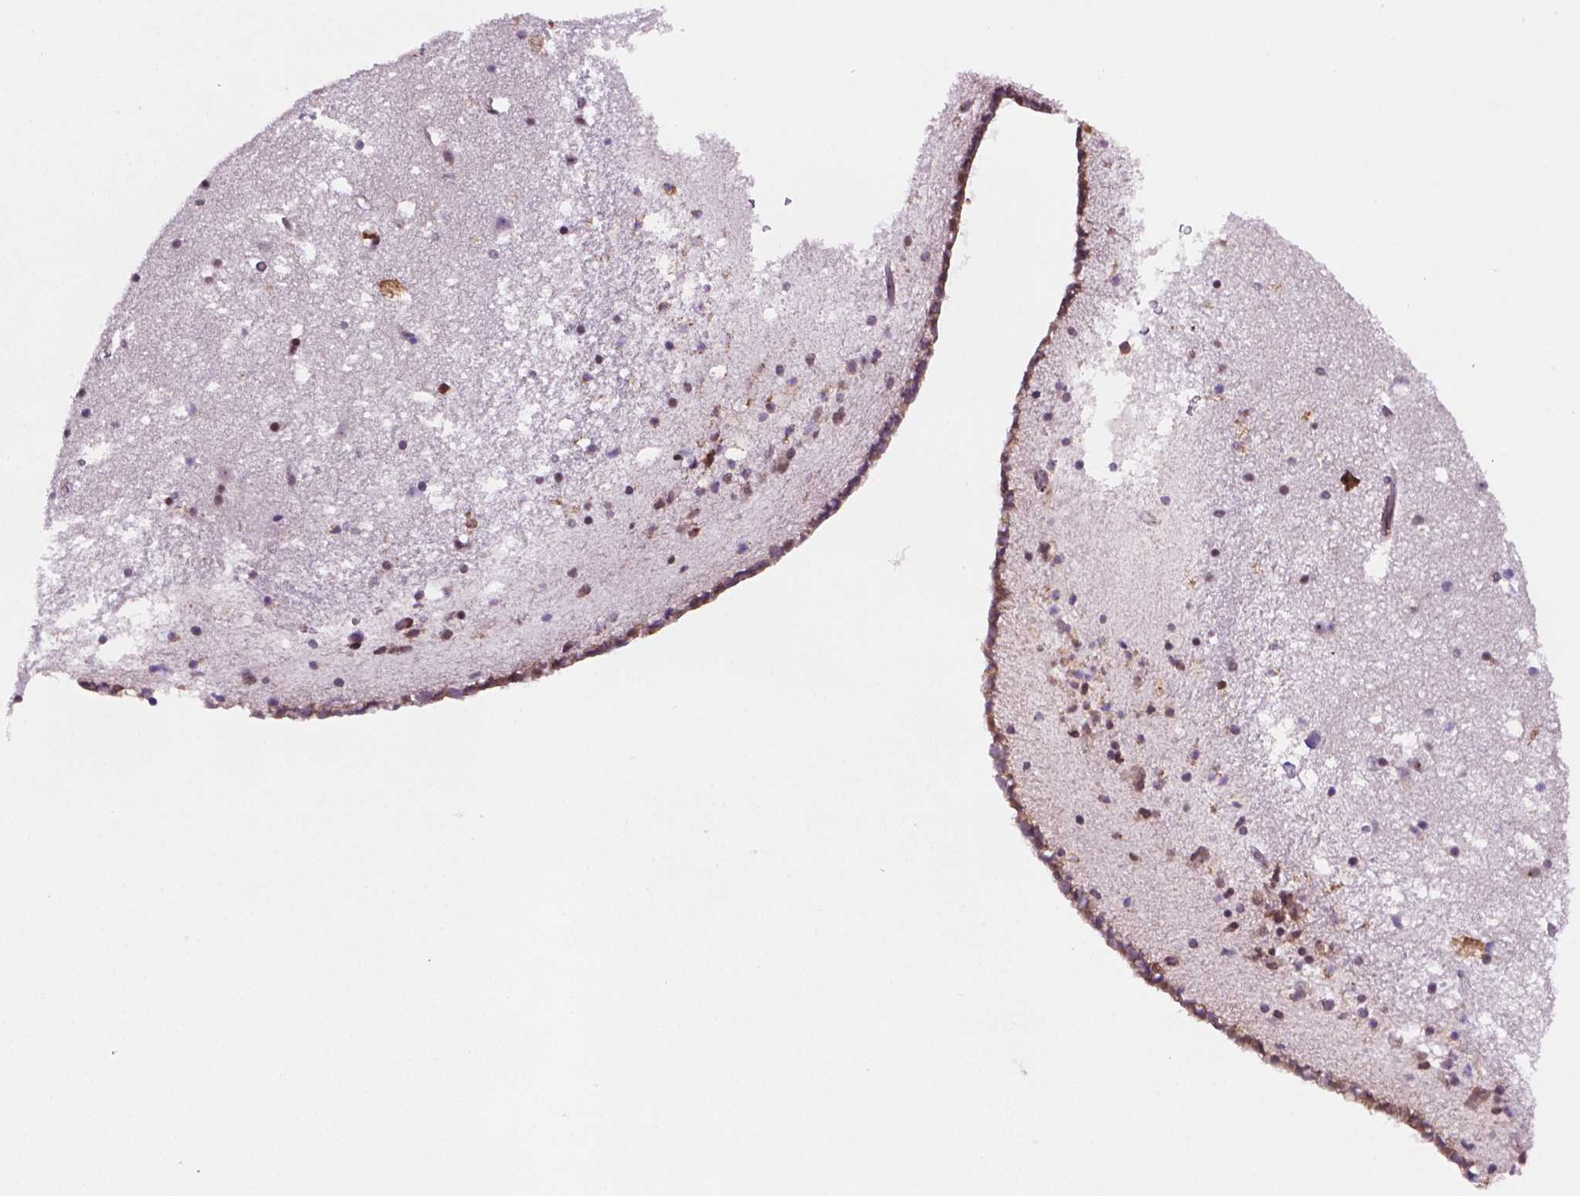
{"staining": {"intensity": "moderate", "quantity": "<25%", "location": "cytoplasmic/membranous,nuclear"}, "tissue": "caudate", "cell_type": "Glial cells", "image_type": "normal", "snomed": [{"axis": "morphology", "description": "Normal tissue, NOS"}, {"axis": "topography", "description": "Lateral ventricle wall"}], "caption": "A high-resolution image shows immunohistochemistry staining of unremarkable caudate, which demonstrates moderate cytoplasmic/membranous,nuclear staining in approximately <25% of glial cells.", "gene": "FNIP1", "patient": {"sex": "female", "age": 42}}